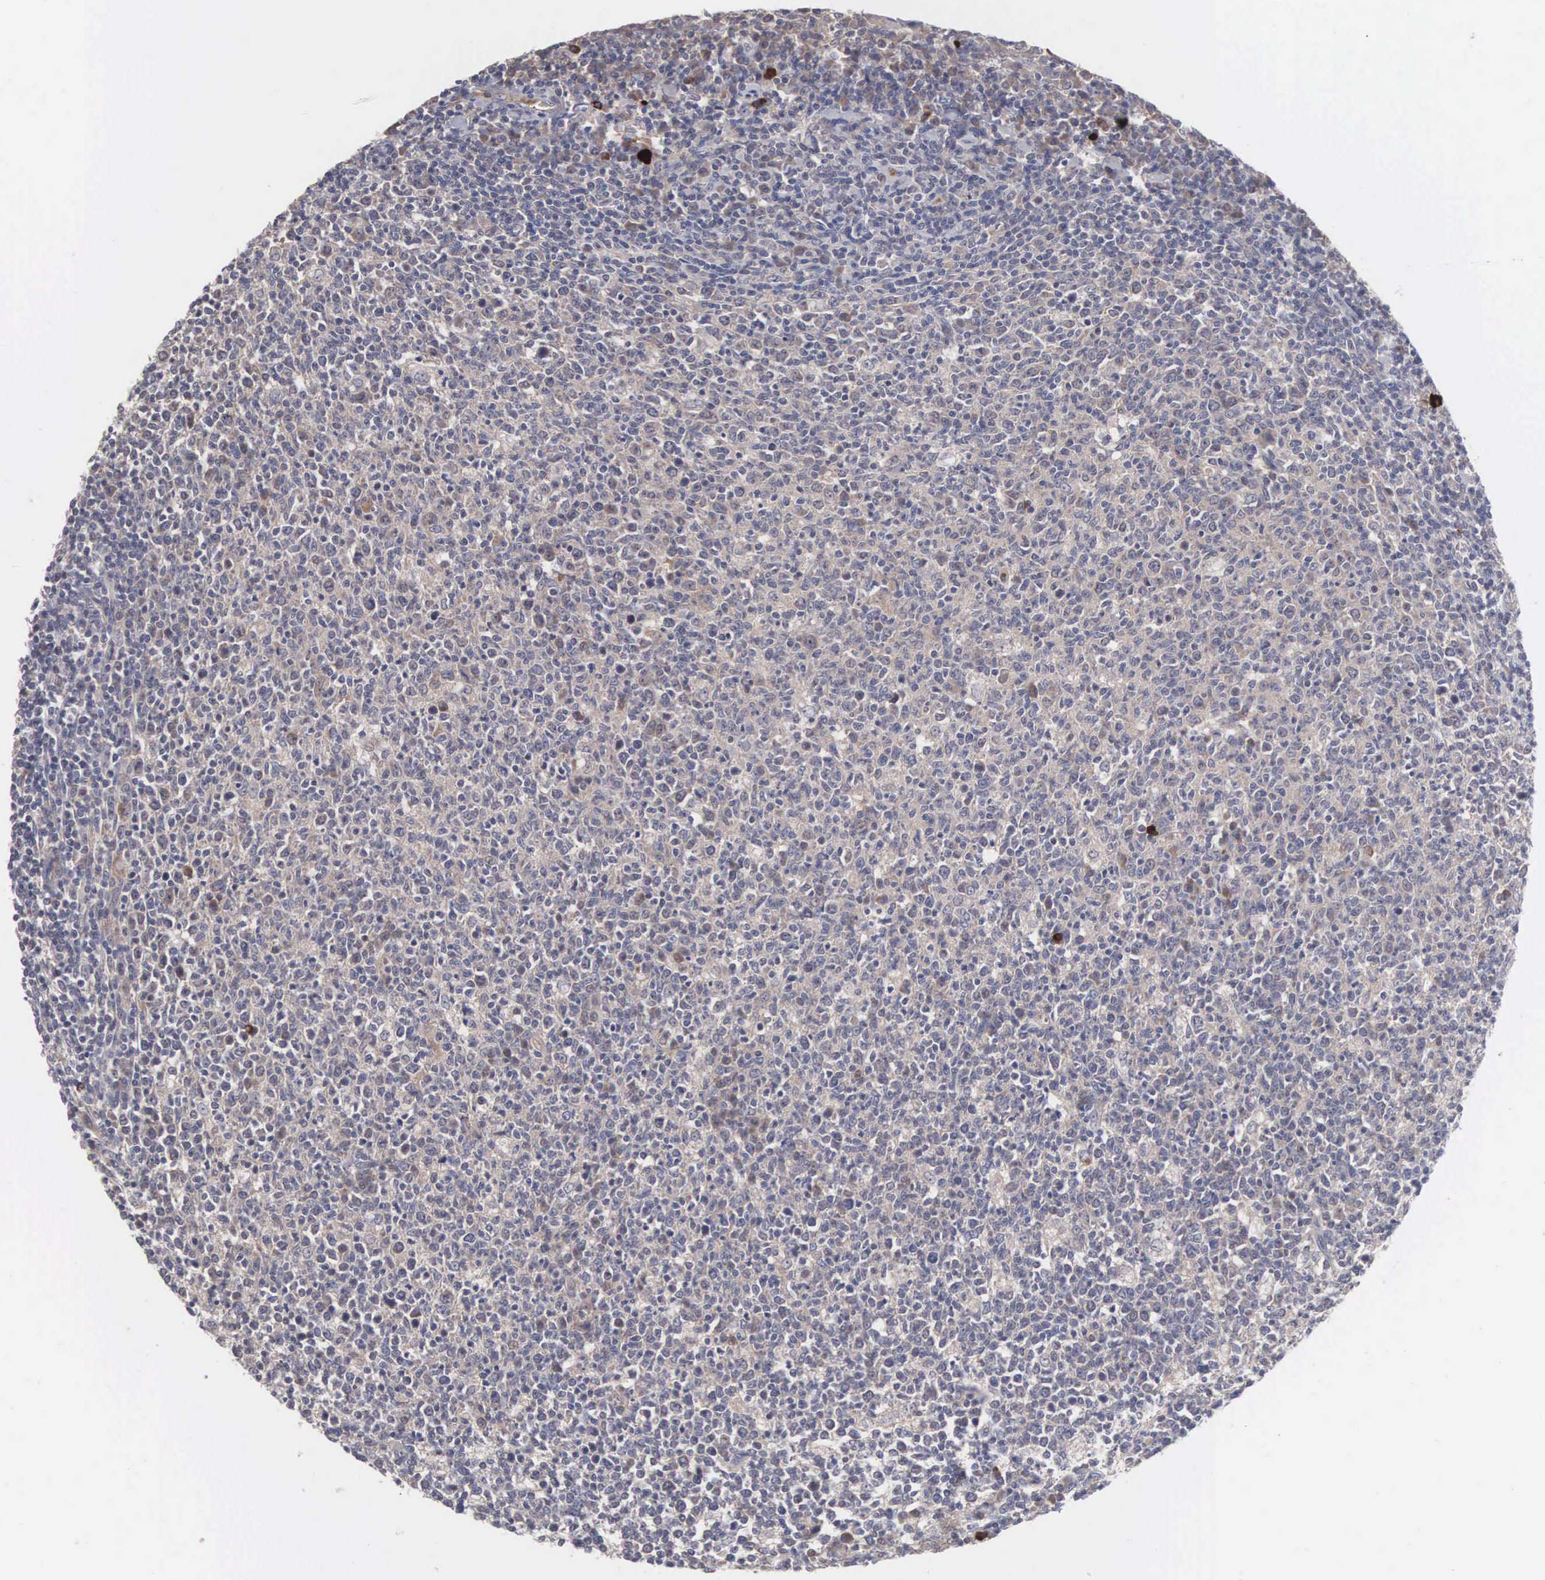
{"staining": {"intensity": "weak", "quantity": "25%-75%", "location": "cytoplasmic/membranous"}, "tissue": "tonsil", "cell_type": "Germinal center cells", "image_type": "normal", "snomed": [{"axis": "morphology", "description": "Normal tissue, NOS"}, {"axis": "topography", "description": "Tonsil"}], "caption": "Germinal center cells show weak cytoplasmic/membranous expression in about 25%-75% of cells in normal tonsil. (Stains: DAB (3,3'-diaminobenzidine) in brown, nuclei in blue, Microscopy: brightfield microscopy at high magnification).", "gene": "INF2", "patient": {"sex": "male", "age": 6}}